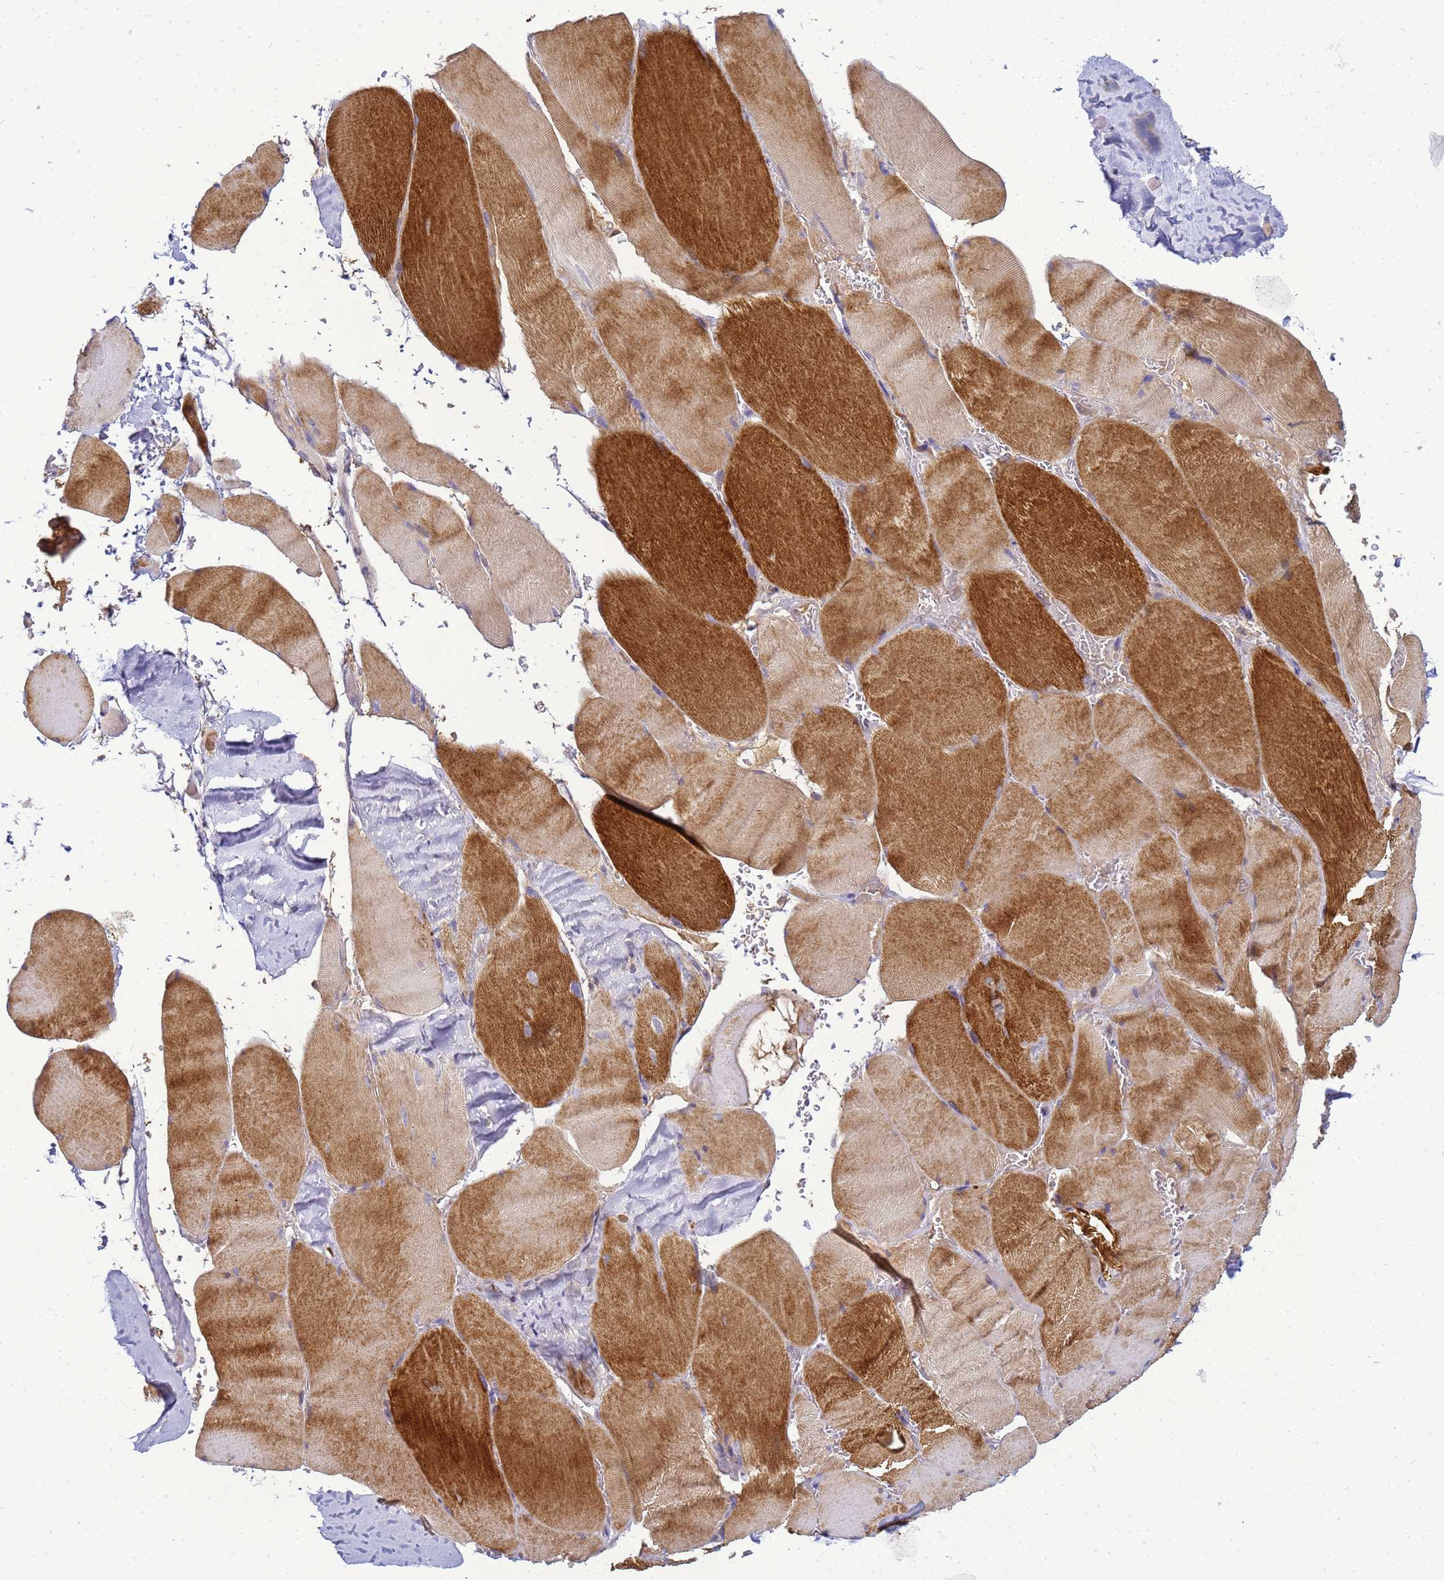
{"staining": {"intensity": "moderate", "quantity": ">75%", "location": "cytoplasmic/membranous"}, "tissue": "skeletal muscle", "cell_type": "Myocytes", "image_type": "normal", "snomed": [{"axis": "morphology", "description": "Normal tissue, NOS"}, {"axis": "topography", "description": "Skeletal muscle"}, {"axis": "topography", "description": "Head-Neck"}], "caption": "Normal skeletal muscle displays moderate cytoplasmic/membranous staining in approximately >75% of myocytes.", "gene": "TMEM74B", "patient": {"sex": "male", "age": 66}}